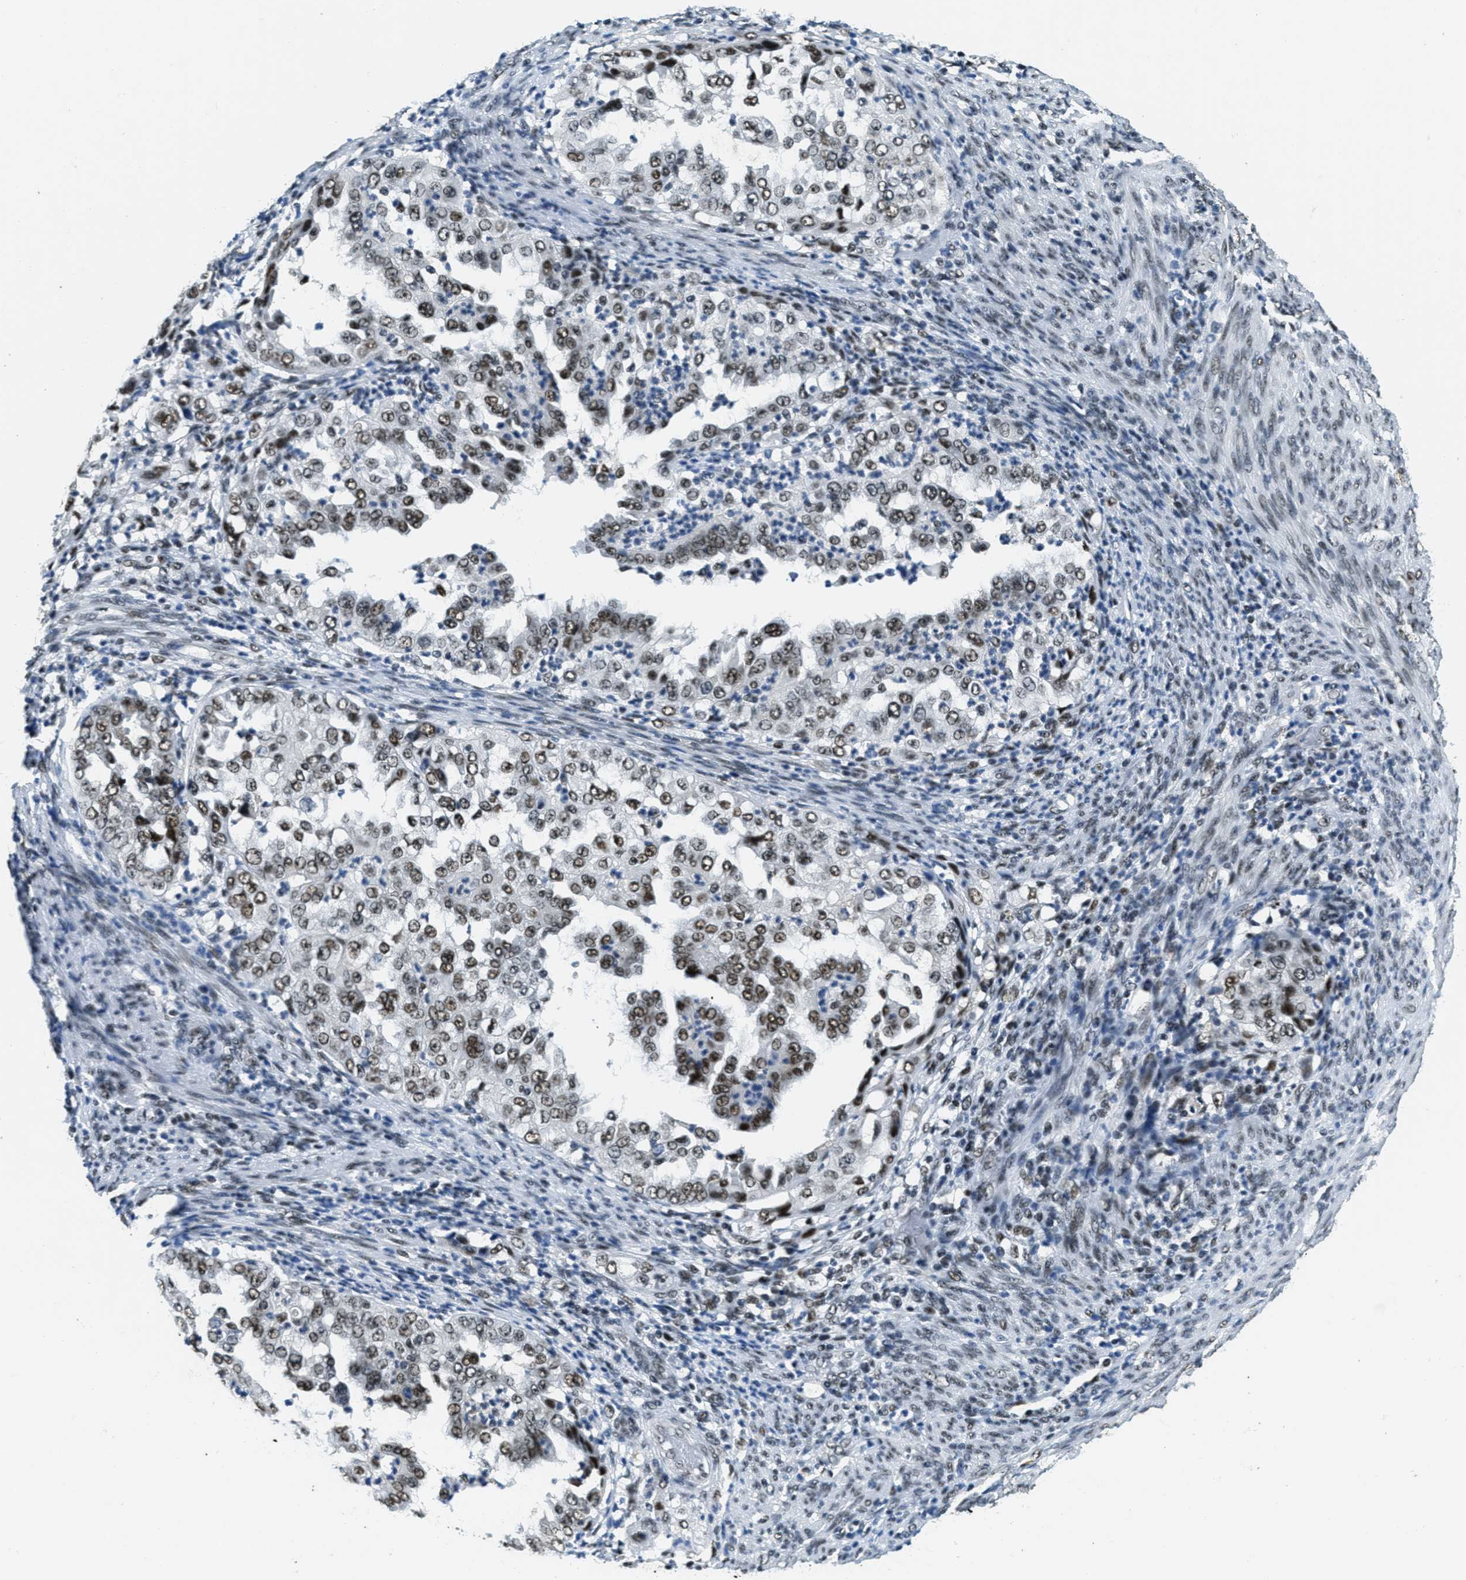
{"staining": {"intensity": "moderate", "quantity": ">75%", "location": "nuclear"}, "tissue": "endometrial cancer", "cell_type": "Tumor cells", "image_type": "cancer", "snomed": [{"axis": "morphology", "description": "Adenocarcinoma, NOS"}, {"axis": "topography", "description": "Endometrium"}], "caption": "Endometrial cancer tissue displays moderate nuclear staining in about >75% of tumor cells", "gene": "SSB", "patient": {"sex": "female", "age": 85}}